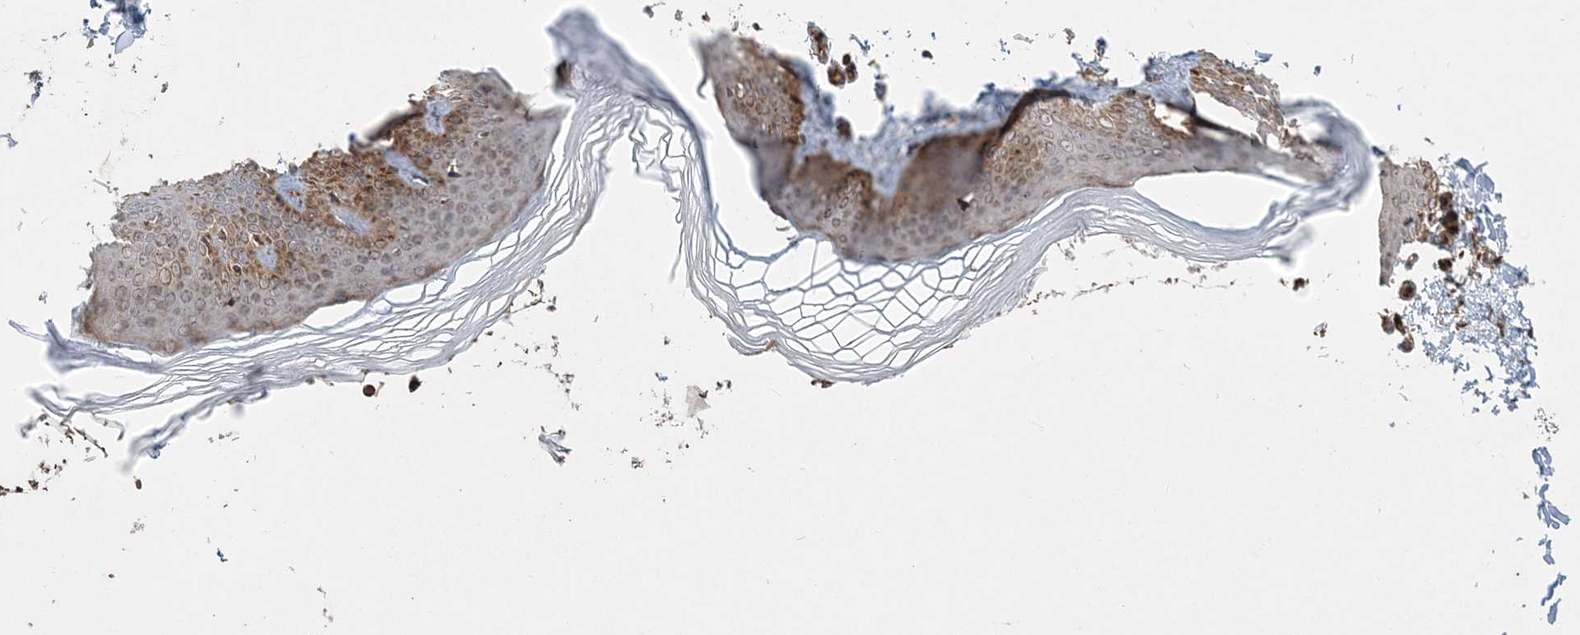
{"staining": {"intensity": "moderate", "quantity": "25%-75%", "location": "cytoplasmic/membranous"}, "tissue": "skin", "cell_type": "Keratinocytes", "image_type": "normal", "snomed": [{"axis": "morphology", "description": "Normal tissue, NOS"}, {"axis": "topography", "description": "Skin"}], "caption": "Skin was stained to show a protein in brown. There is medium levels of moderate cytoplasmic/membranous positivity in about 25%-75% of keratinocytes. (DAB IHC, brown staining for protein, blue staining for nuclei).", "gene": "LRPPRC", "patient": {"sex": "female", "age": 27}}